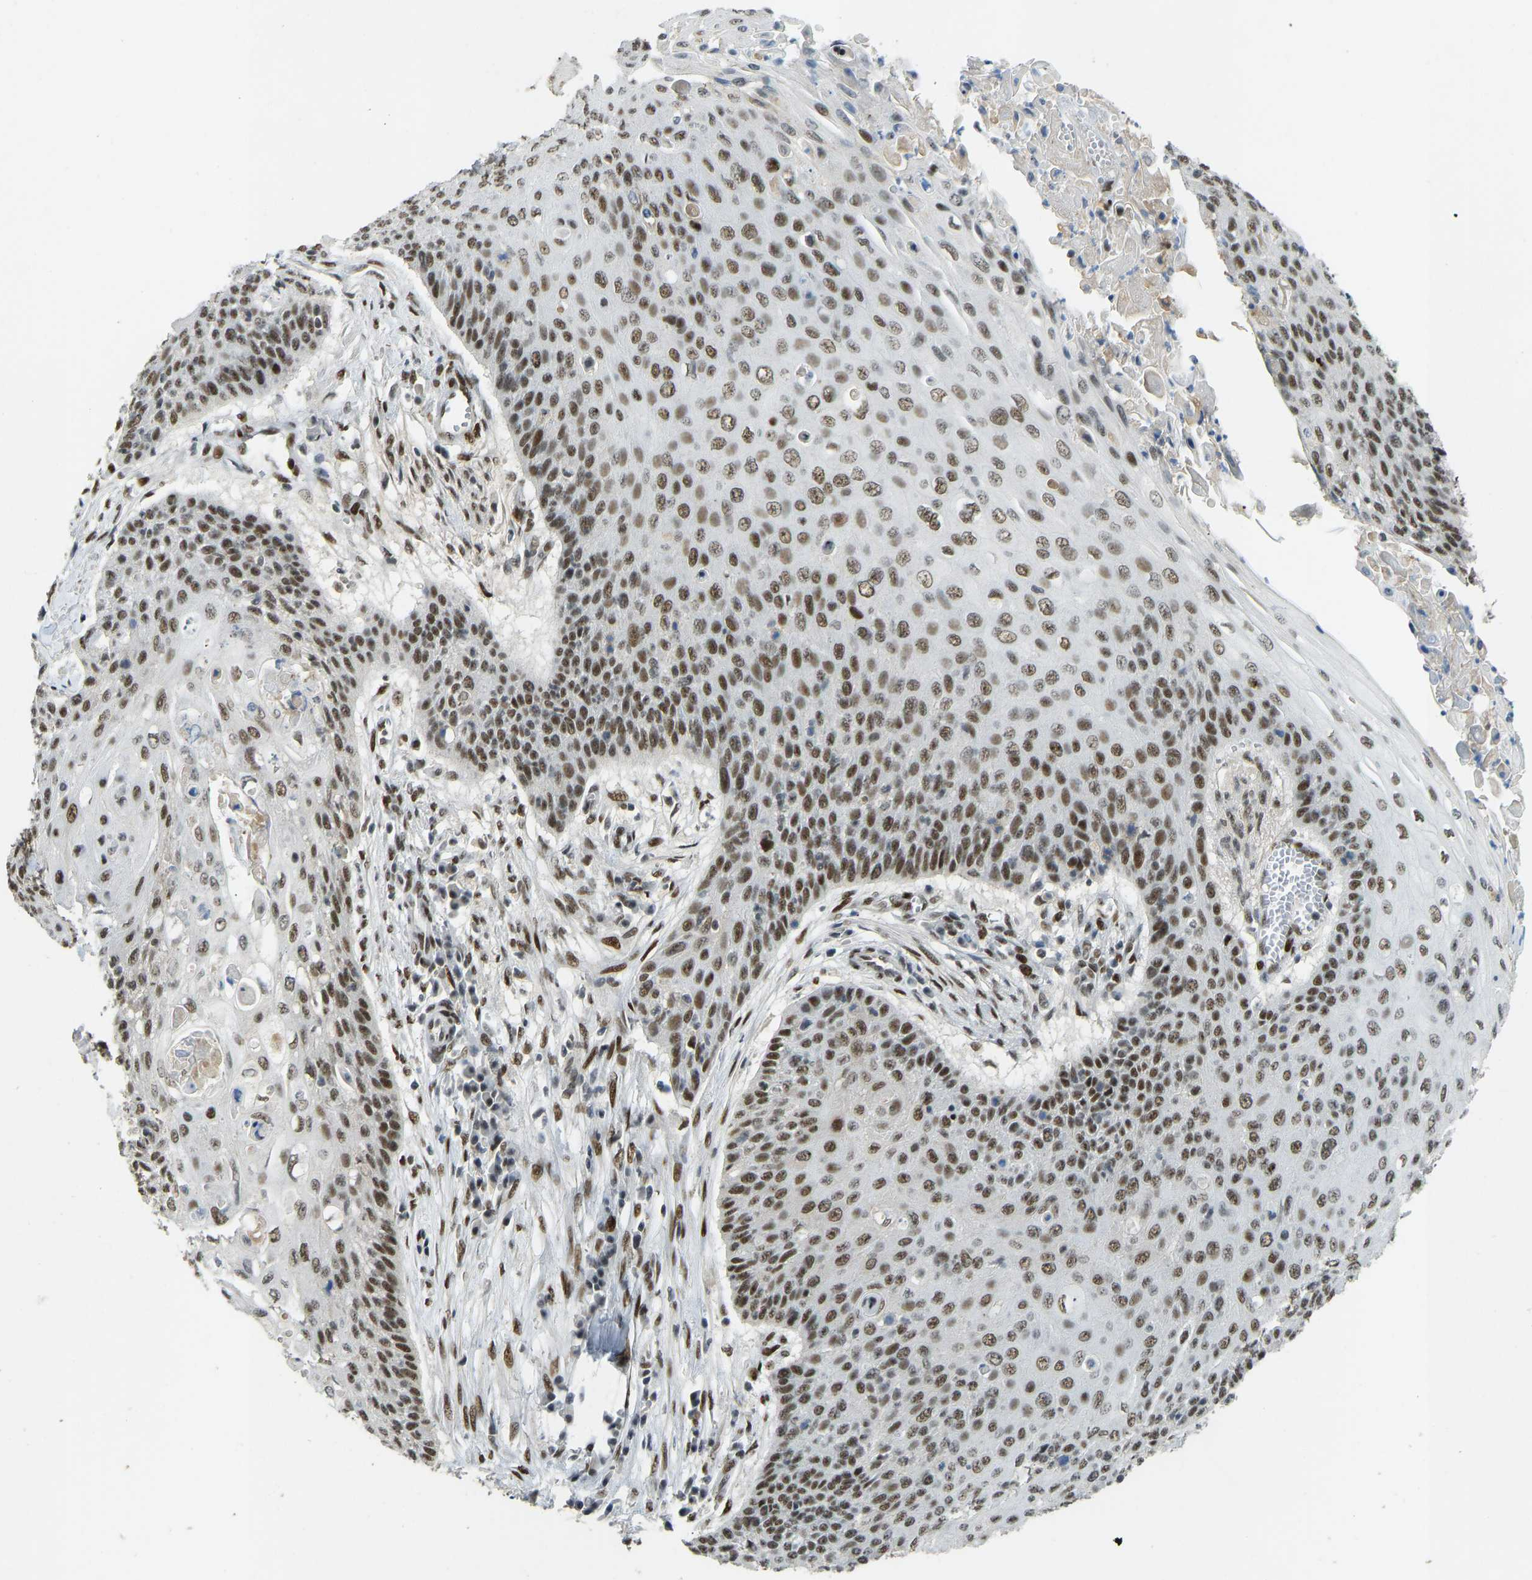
{"staining": {"intensity": "moderate", "quantity": ">75%", "location": "nuclear"}, "tissue": "cervical cancer", "cell_type": "Tumor cells", "image_type": "cancer", "snomed": [{"axis": "morphology", "description": "Squamous cell carcinoma, NOS"}, {"axis": "topography", "description": "Cervix"}], "caption": "This micrograph displays immunohistochemistry staining of human cervical cancer, with medium moderate nuclear expression in approximately >75% of tumor cells.", "gene": "FOXK1", "patient": {"sex": "female", "age": 39}}